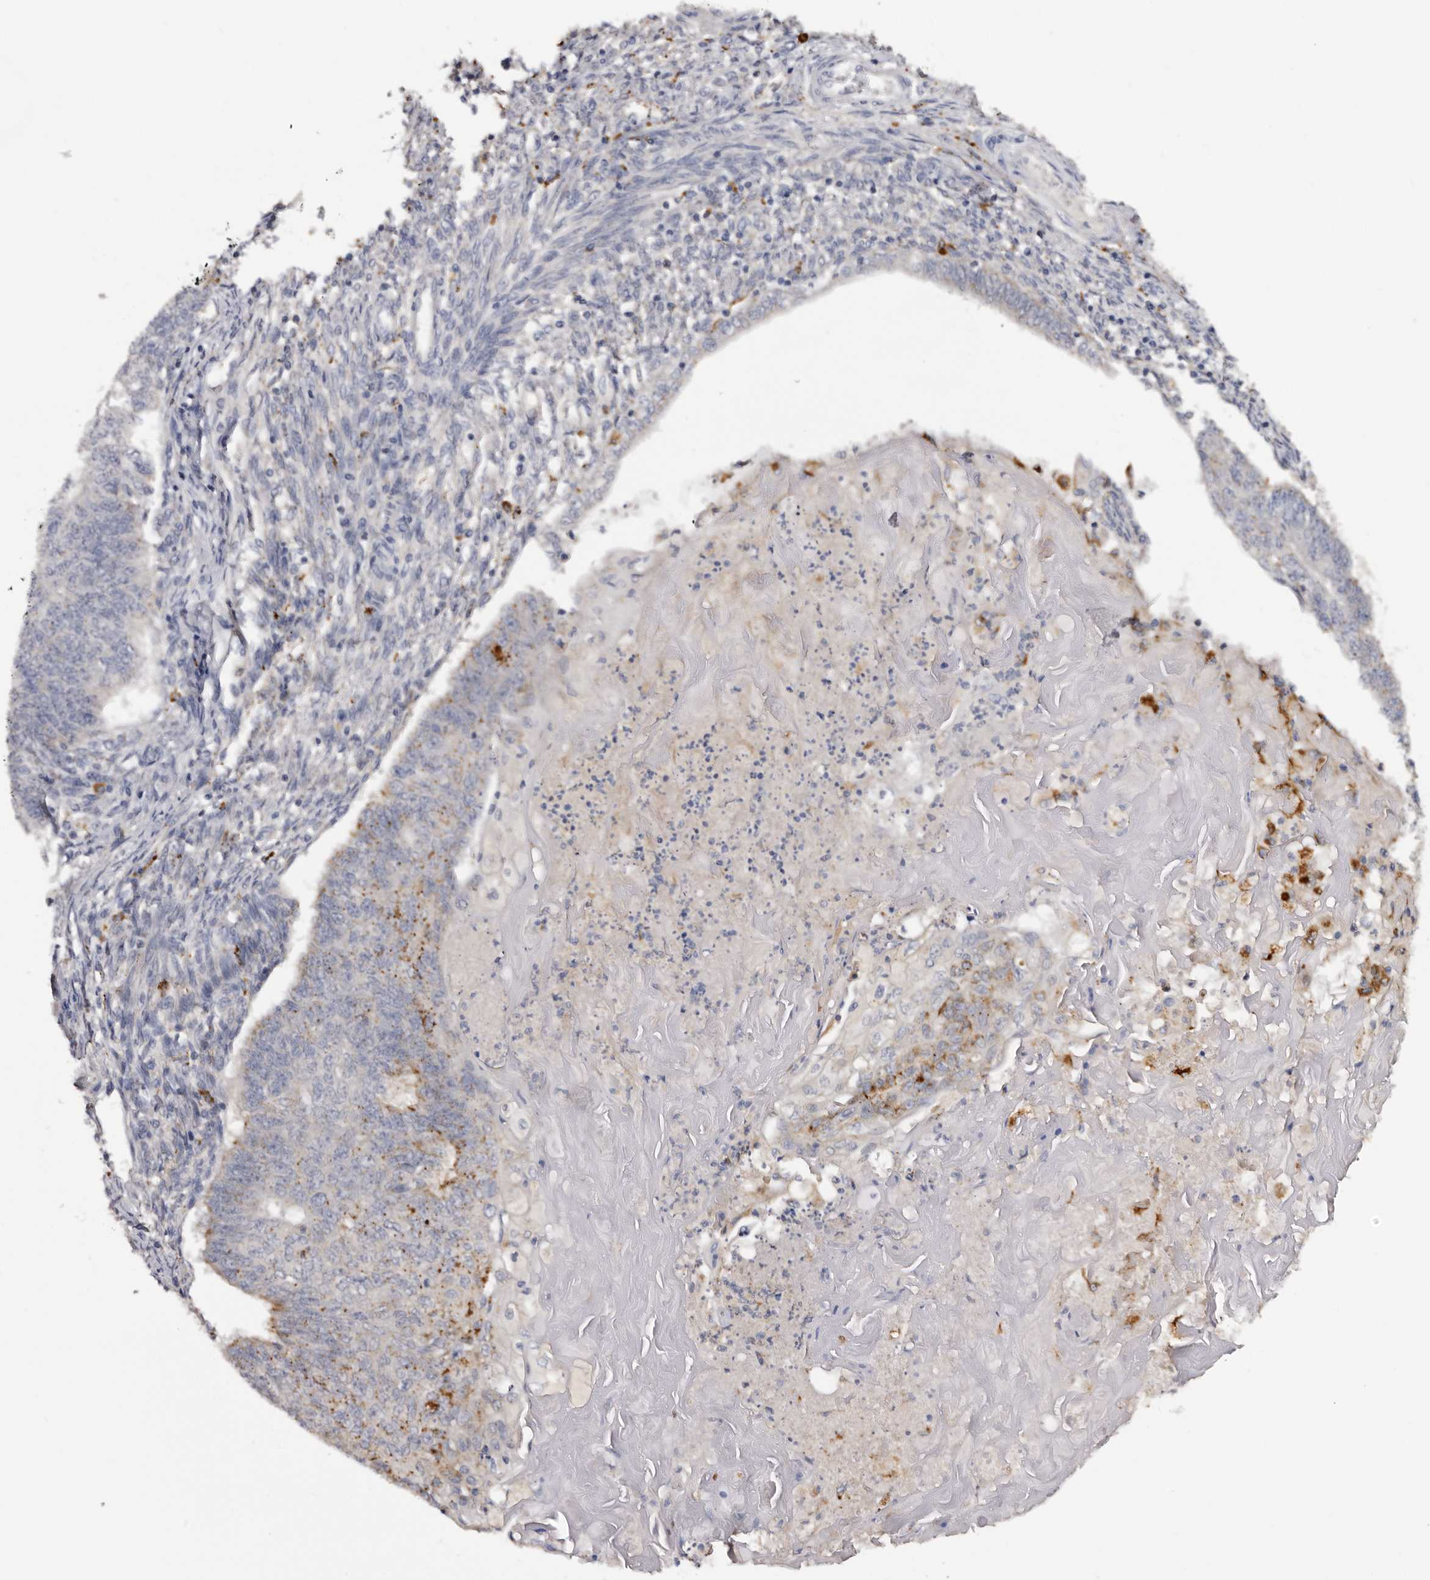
{"staining": {"intensity": "moderate", "quantity": "<25%", "location": "cytoplasmic/membranous"}, "tissue": "endometrial cancer", "cell_type": "Tumor cells", "image_type": "cancer", "snomed": [{"axis": "morphology", "description": "Adenocarcinoma, NOS"}, {"axis": "topography", "description": "Endometrium"}], "caption": "There is low levels of moderate cytoplasmic/membranous staining in tumor cells of adenocarcinoma (endometrial), as demonstrated by immunohistochemical staining (brown color).", "gene": "DAP", "patient": {"sex": "female", "age": 32}}